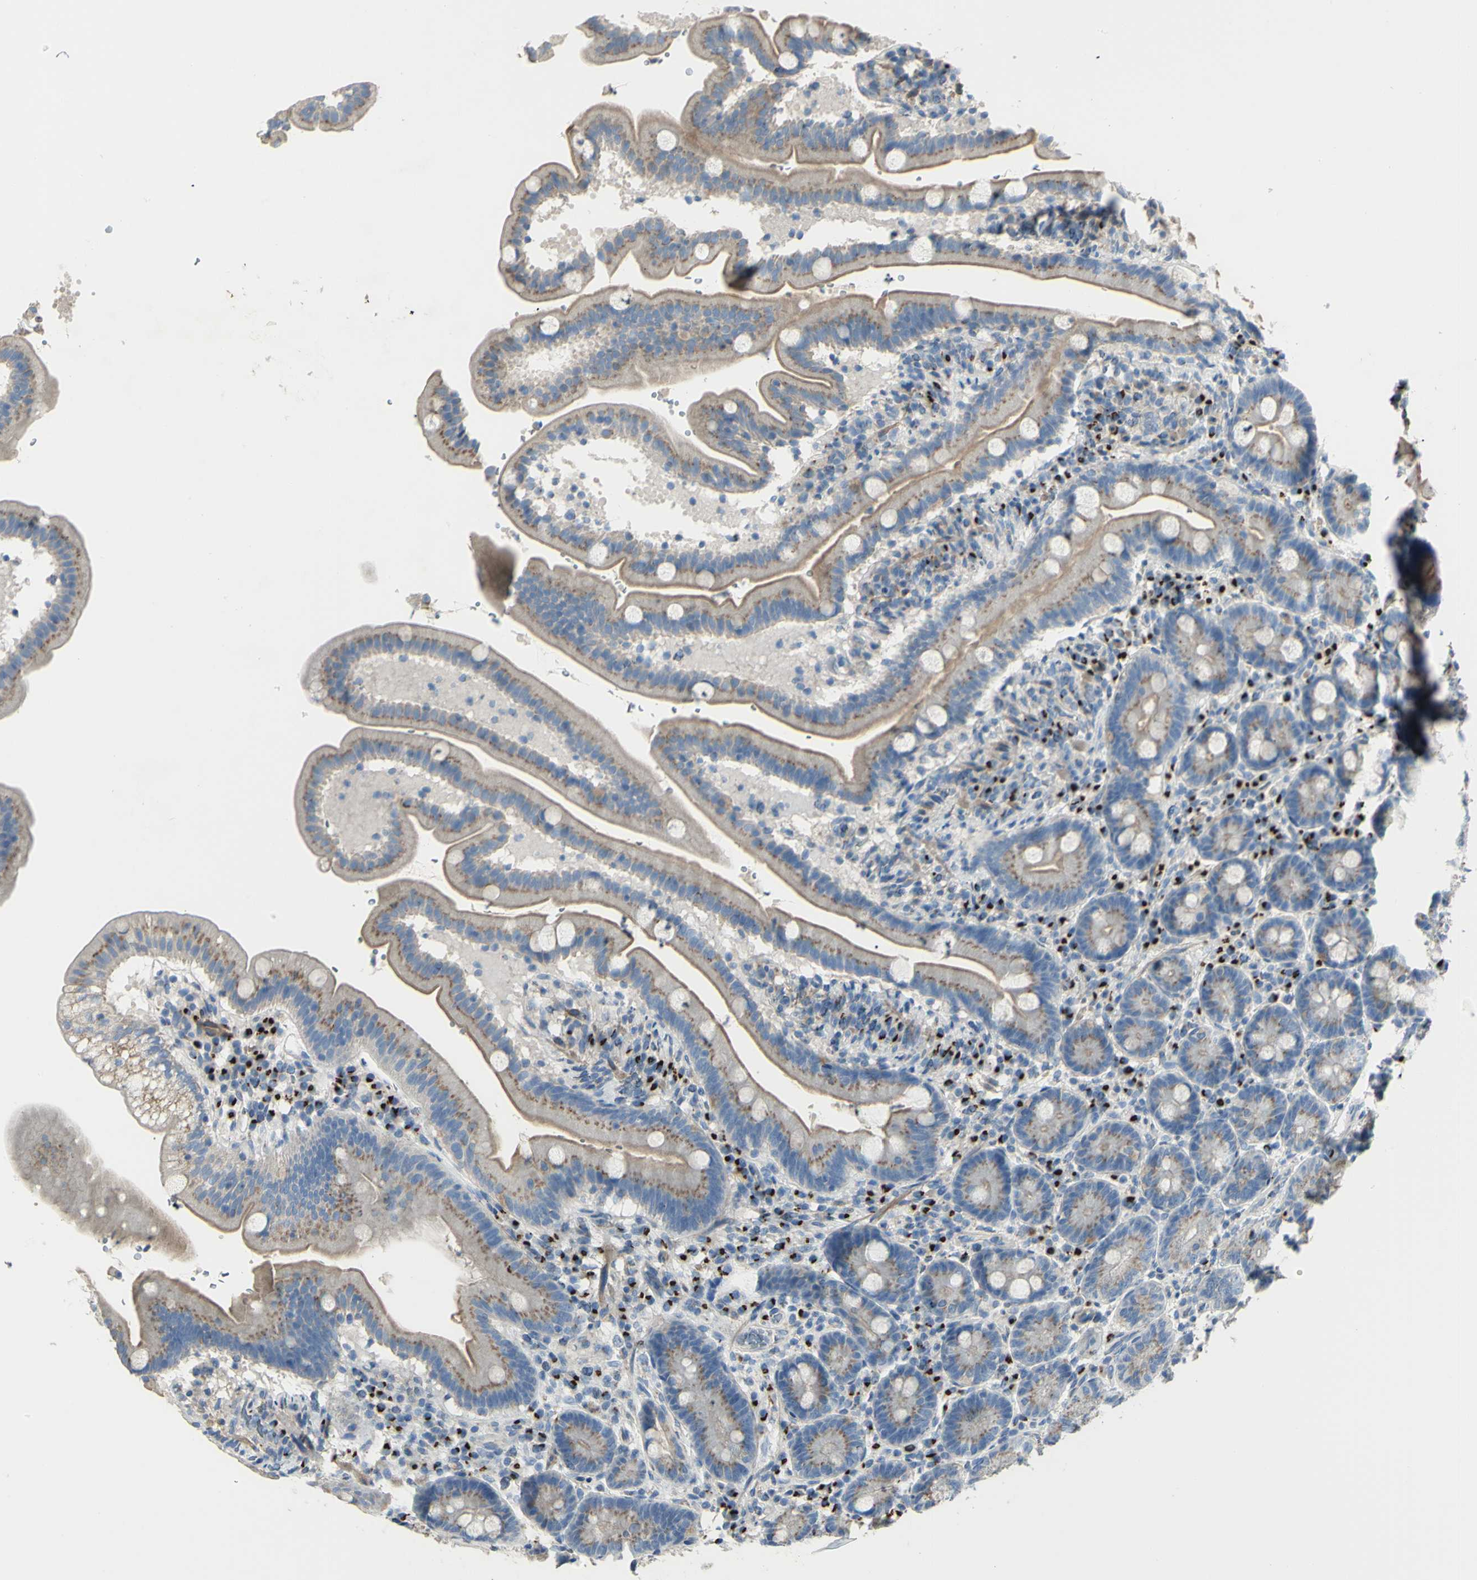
{"staining": {"intensity": "moderate", "quantity": ">75%", "location": "cytoplasmic/membranous"}, "tissue": "duodenum", "cell_type": "Glandular cells", "image_type": "normal", "snomed": [{"axis": "morphology", "description": "Normal tissue, NOS"}, {"axis": "topography", "description": "Duodenum"}], "caption": "Immunohistochemistry (IHC) (DAB) staining of benign human duodenum shows moderate cytoplasmic/membranous protein expression in about >75% of glandular cells. The protein is shown in brown color, while the nuclei are stained blue.", "gene": "B4GALT3", "patient": {"sex": "male", "age": 54}}